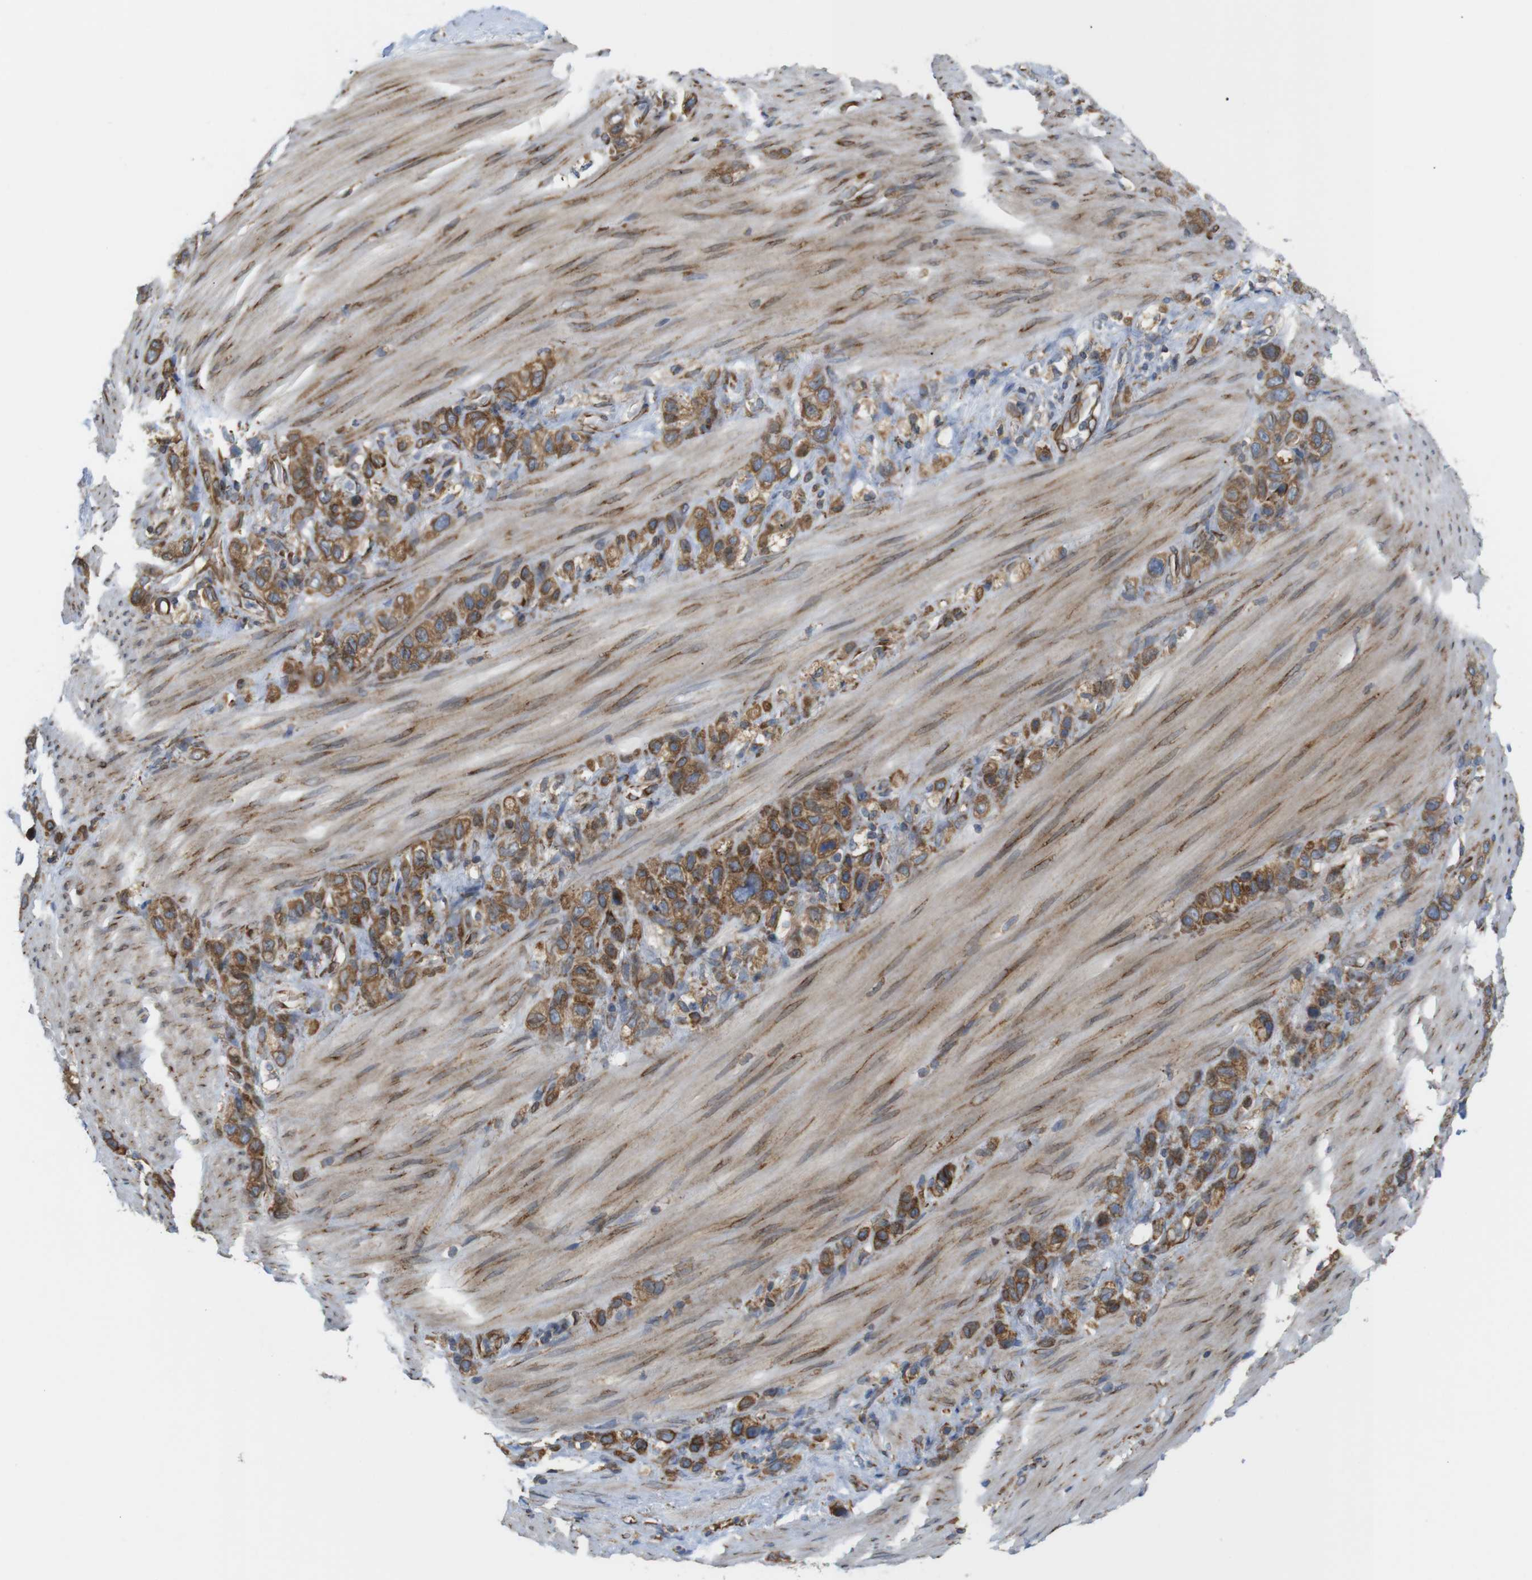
{"staining": {"intensity": "moderate", "quantity": ">75%", "location": "cytoplasmic/membranous"}, "tissue": "stomach cancer", "cell_type": "Tumor cells", "image_type": "cancer", "snomed": [{"axis": "morphology", "description": "Adenocarcinoma, NOS"}, {"axis": "morphology", "description": "Adenocarcinoma, High grade"}, {"axis": "topography", "description": "Stomach, upper"}, {"axis": "topography", "description": "Stomach, lower"}], "caption": "A high-resolution photomicrograph shows immunohistochemistry (IHC) staining of stomach adenocarcinoma (high-grade), which demonstrates moderate cytoplasmic/membranous expression in approximately >75% of tumor cells.", "gene": "PCNX2", "patient": {"sex": "female", "age": 65}}